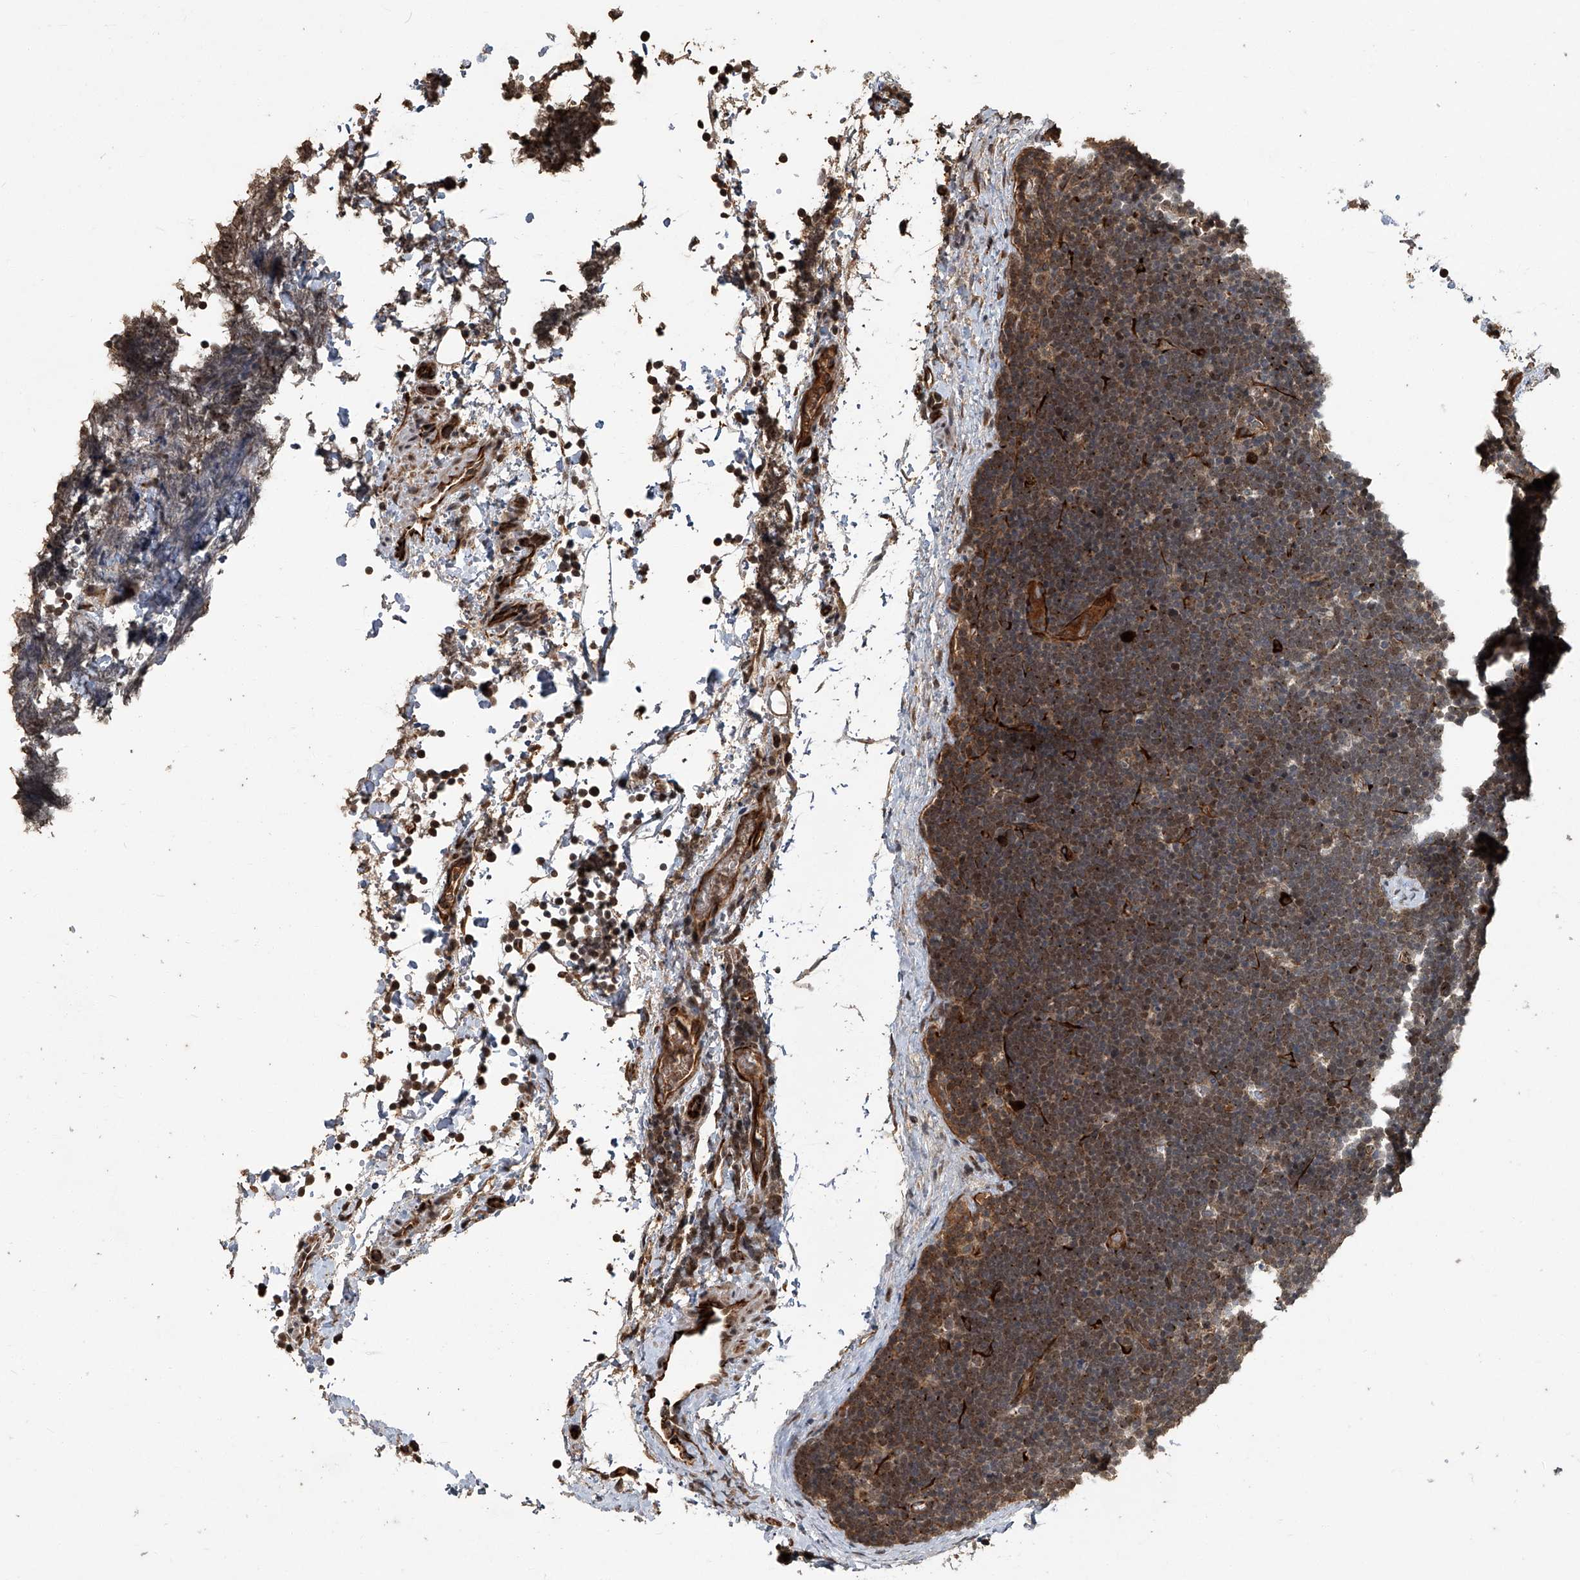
{"staining": {"intensity": "moderate", "quantity": ">75%", "location": "cytoplasmic/membranous,nuclear"}, "tissue": "lymphoma", "cell_type": "Tumor cells", "image_type": "cancer", "snomed": [{"axis": "morphology", "description": "Malignant lymphoma, non-Hodgkin's type, High grade"}, {"axis": "topography", "description": "Lymph node"}], "caption": "The photomicrograph shows staining of malignant lymphoma, non-Hodgkin's type (high-grade), revealing moderate cytoplasmic/membranous and nuclear protein positivity (brown color) within tumor cells. The protein of interest is shown in brown color, while the nuclei are stained blue.", "gene": "GPR132", "patient": {"sex": "male", "age": 13}}